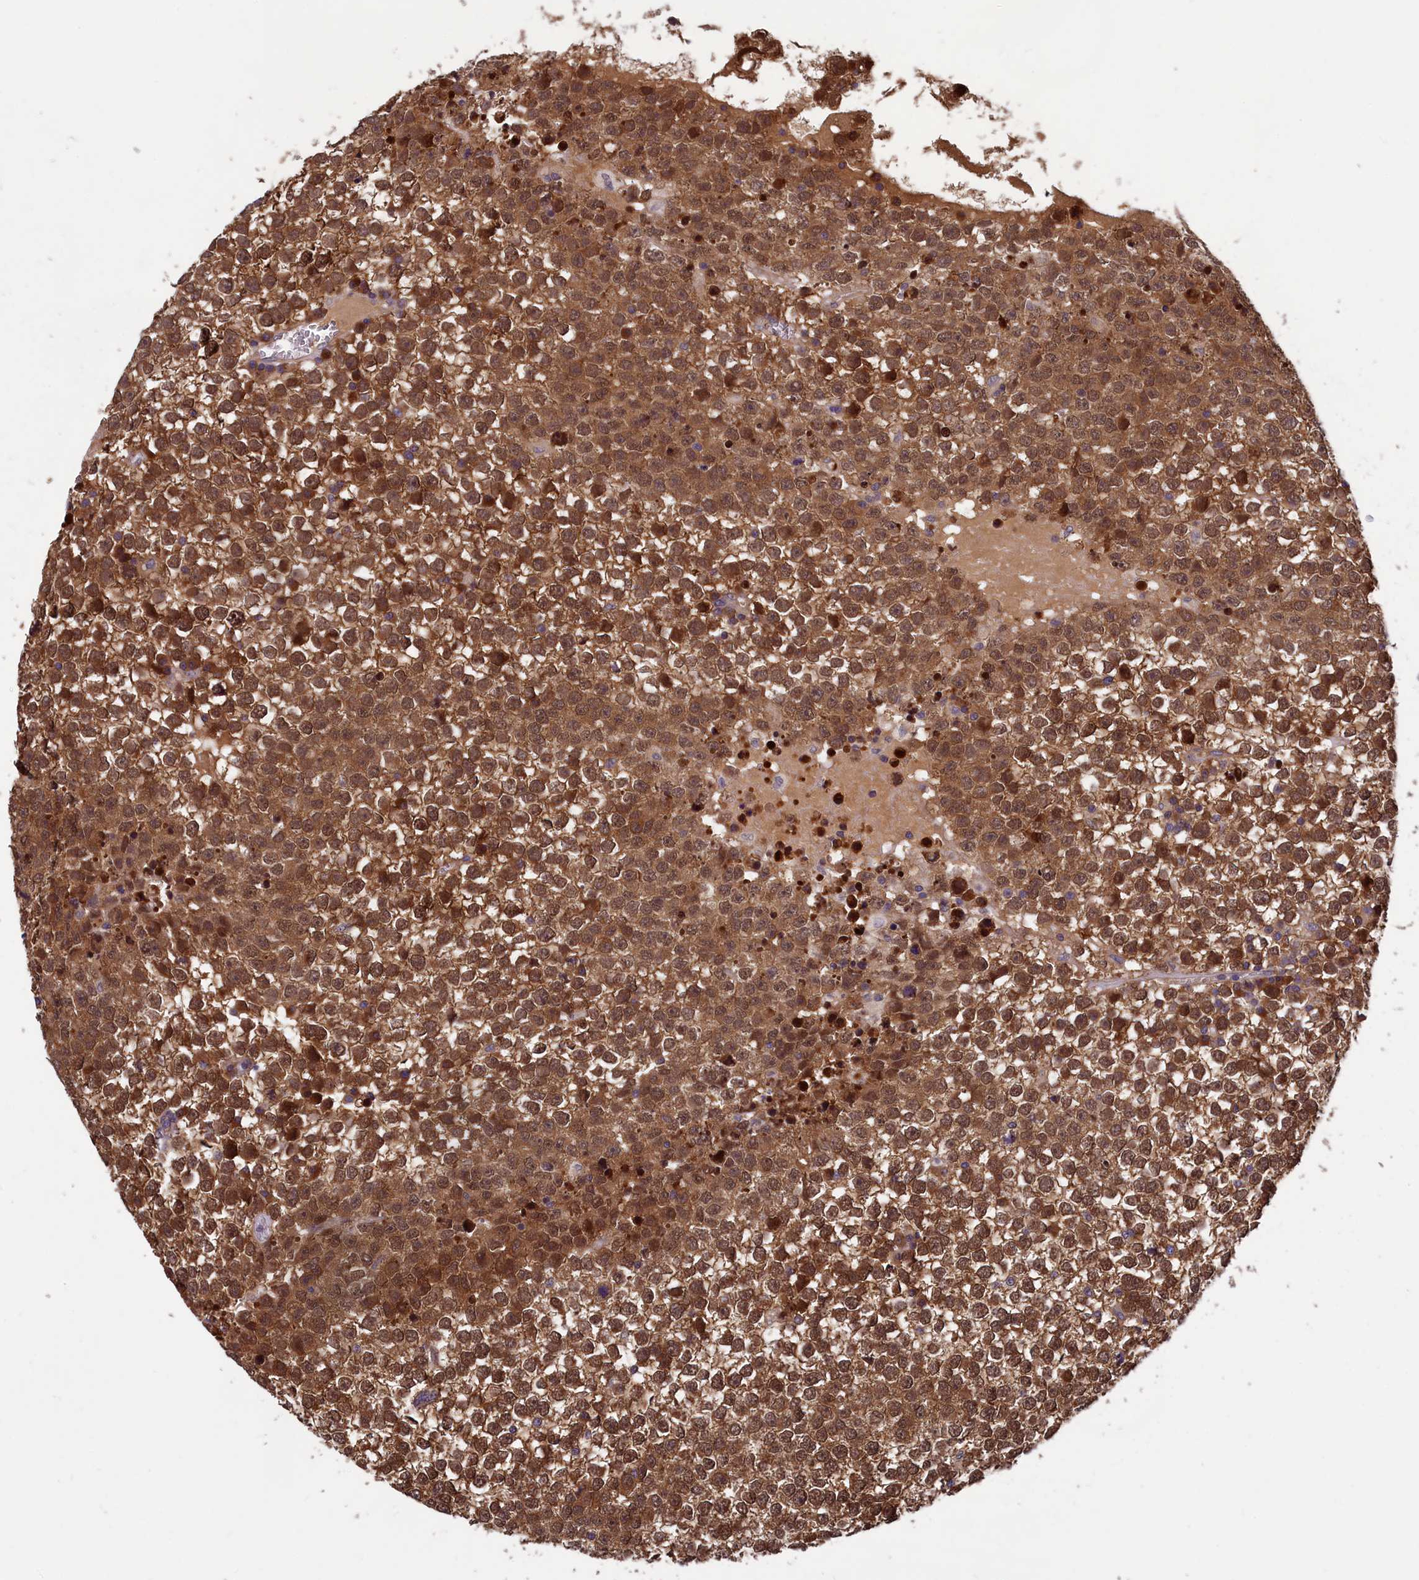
{"staining": {"intensity": "moderate", "quantity": ">75%", "location": "cytoplasmic/membranous,nuclear"}, "tissue": "testis cancer", "cell_type": "Tumor cells", "image_type": "cancer", "snomed": [{"axis": "morphology", "description": "Seminoma, NOS"}, {"axis": "topography", "description": "Testis"}], "caption": "Human testis seminoma stained with a protein marker demonstrates moderate staining in tumor cells.", "gene": "CCDC15", "patient": {"sex": "male", "age": 65}}